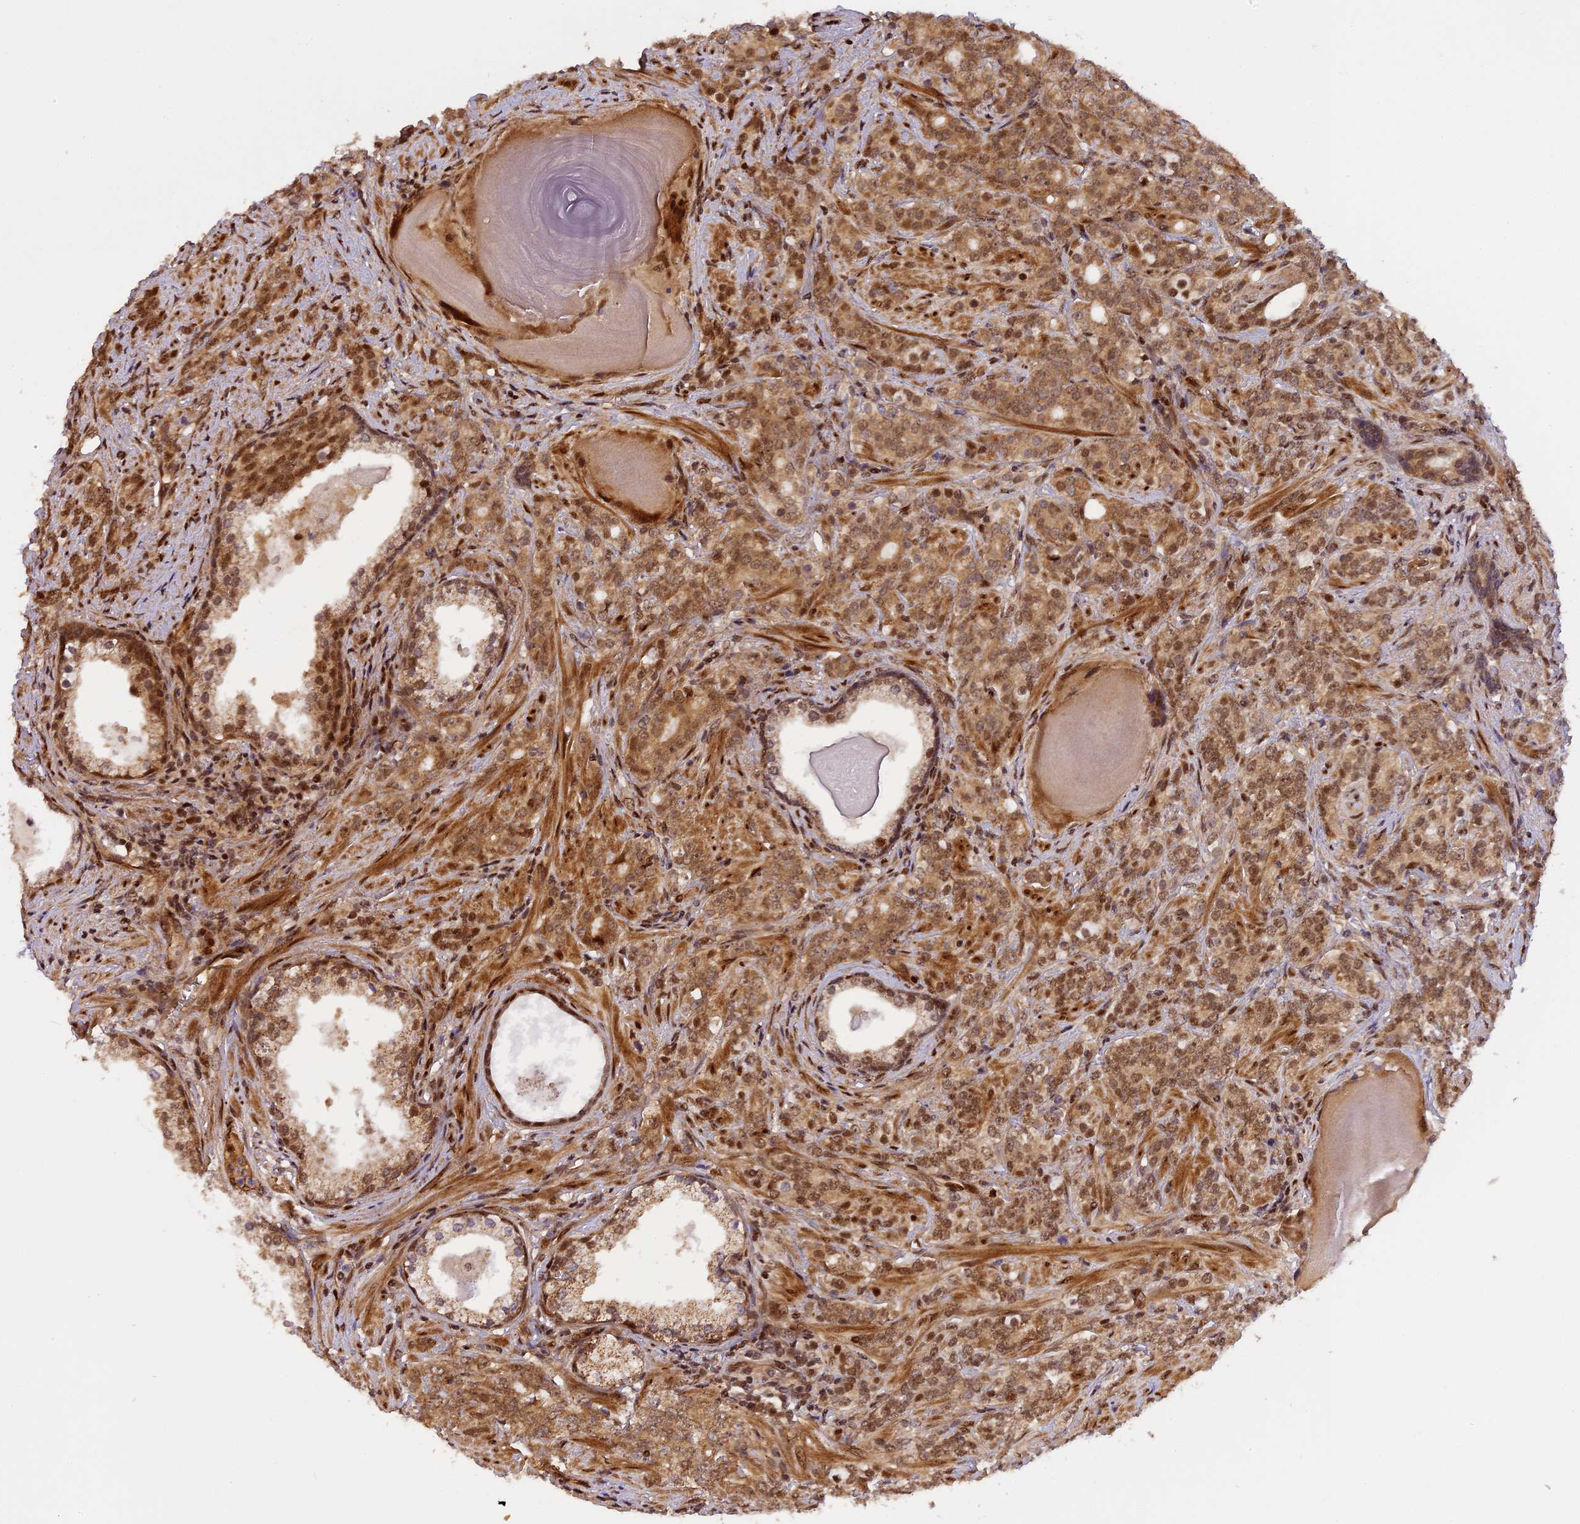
{"staining": {"intensity": "moderate", "quantity": ">75%", "location": "cytoplasmic/membranous,nuclear"}, "tissue": "prostate cancer", "cell_type": "Tumor cells", "image_type": "cancer", "snomed": [{"axis": "morphology", "description": "Adenocarcinoma, High grade"}, {"axis": "topography", "description": "Prostate"}], "caption": "There is medium levels of moderate cytoplasmic/membranous and nuclear staining in tumor cells of prostate cancer (high-grade adenocarcinoma), as demonstrated by immunohistochemical staining (brown color).", "gene": "MICALL1", "patient": {"sex": "male", "age": 64}}